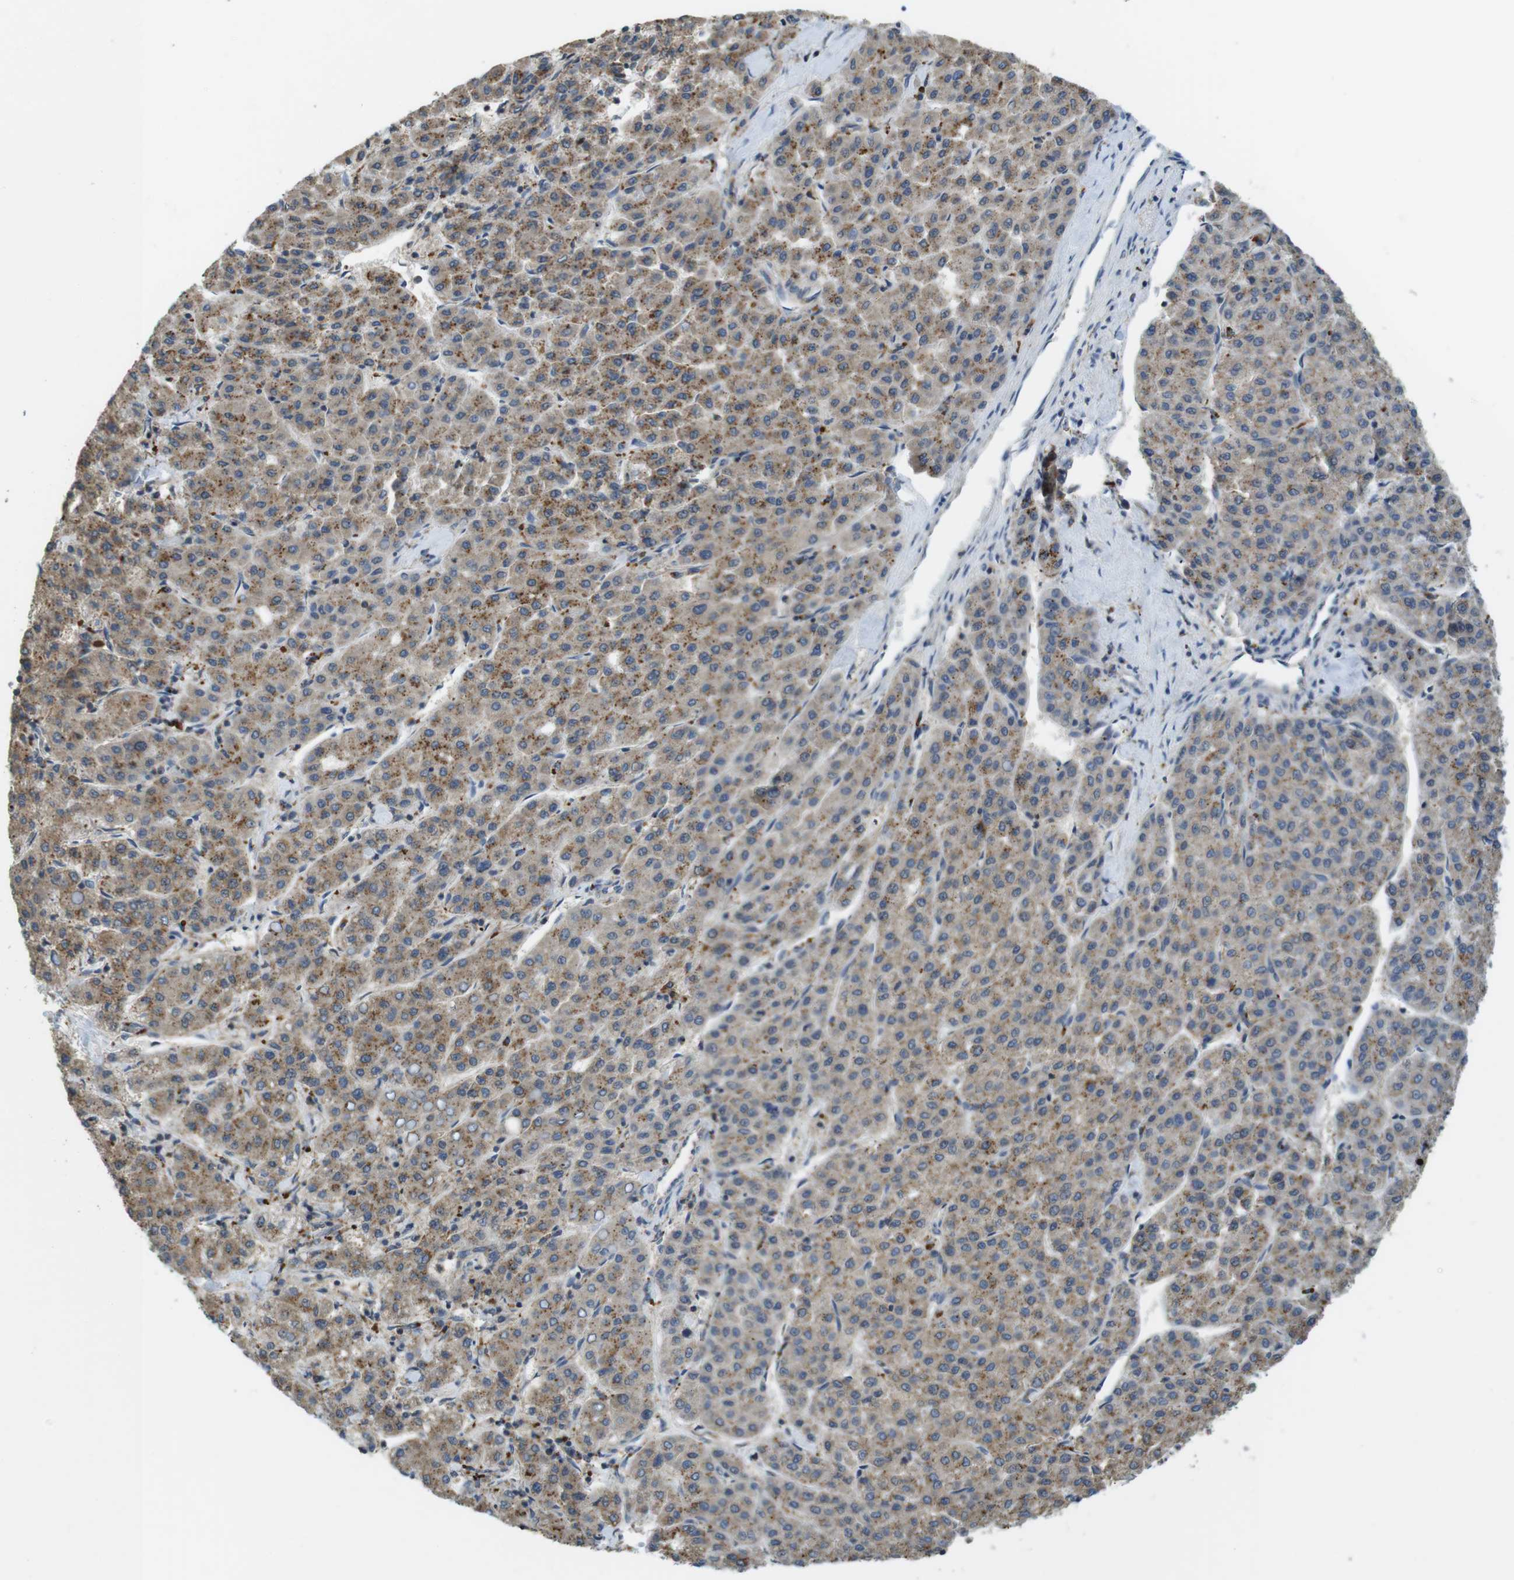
{"staining": {"intensity": "moderate", "quantity": ">75%", "location": "cytoplasmic/membranous"}, "tissue": "liver cancer", "cell_type": "Tumor cells", "image_type": "cancer", "snomed": [{"axis": "morphology", "description": "Carcinoma, Hepatocellular, NOS"}, {"axis": "topography", "description": "Liver"}], "caption": "Immunohistochemical staining of human hepatocellular carcinoma (liver) demonstrates moderate cytoplasmic/membranous protein expression in about >75% of tumor cells.", "gene": "BRI3BP", "patient": {"sex": "male", "age": 65}}